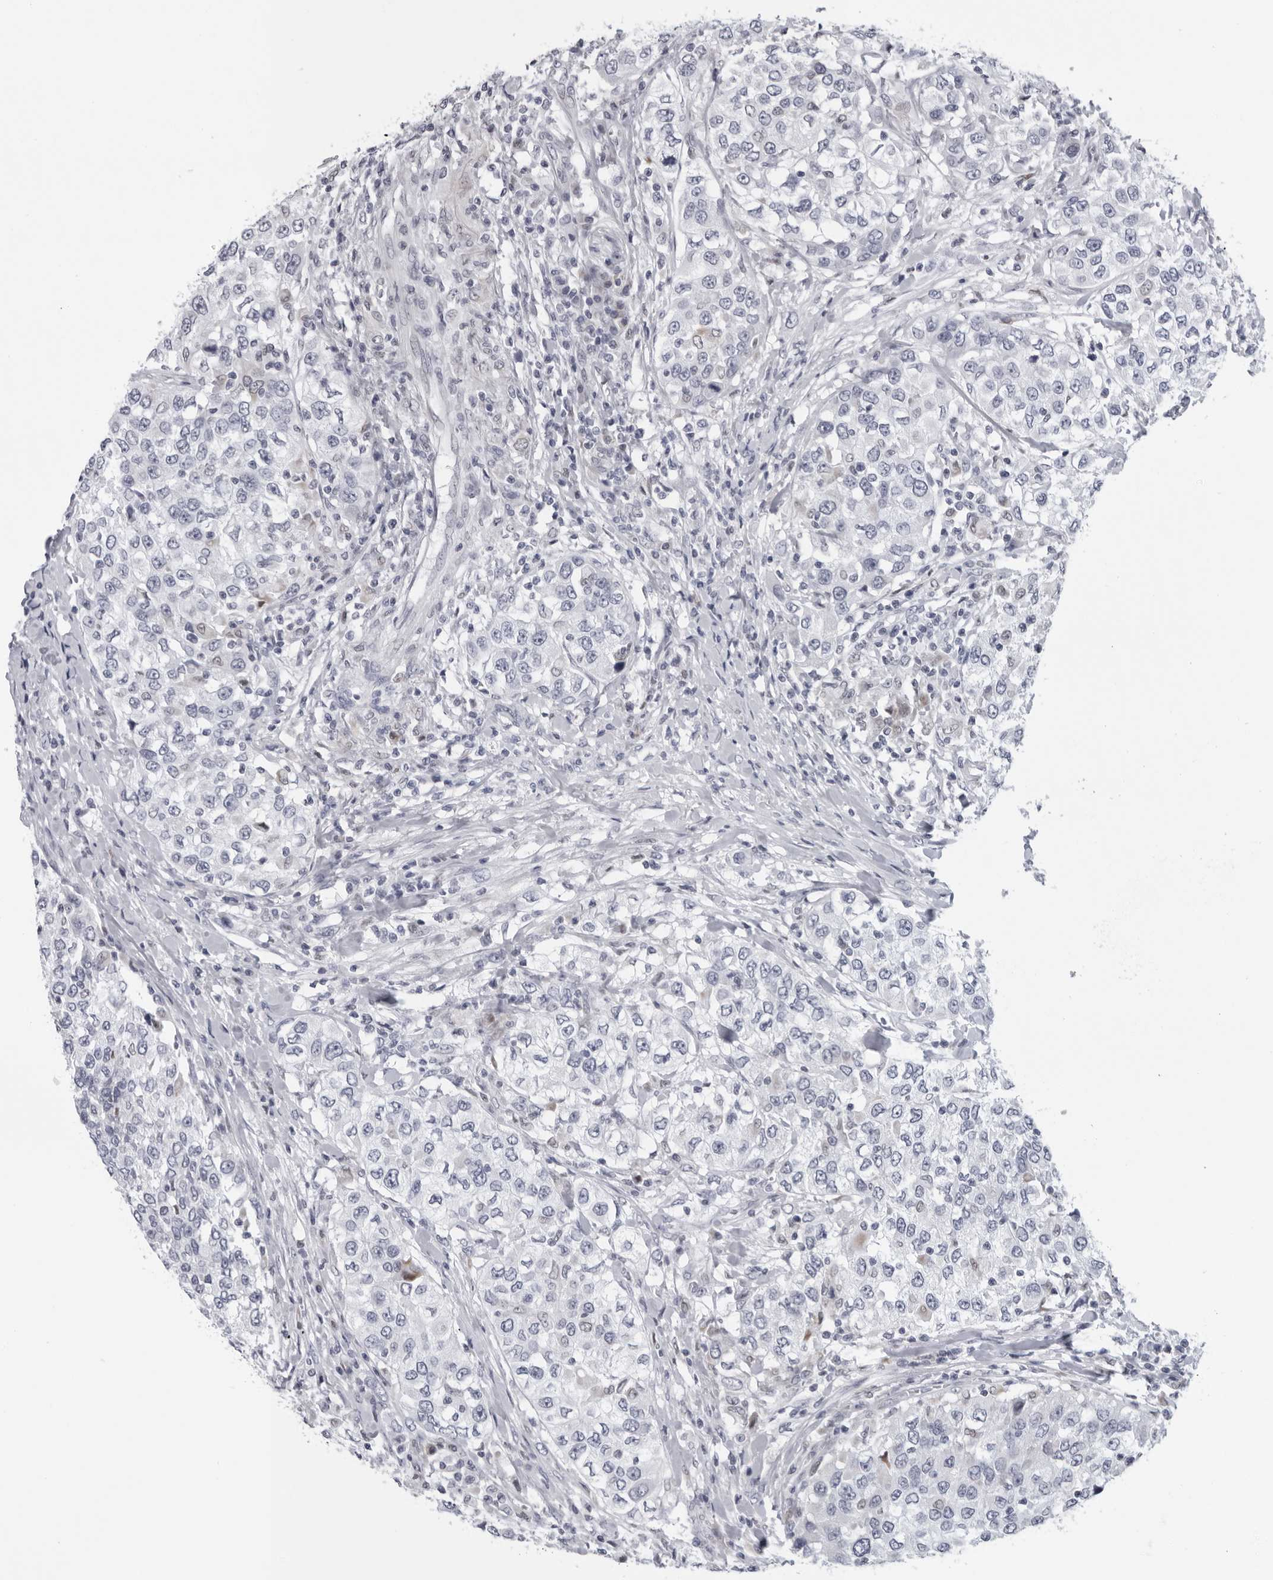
{"staining": {"intensity": "negative", "quantity": "none", "location": "none"}, "tissue": "urothelial cancer", "cell_type": "Tumor cells", "image_type": "cancer", "snomed": [{"axis": "morphology", "description": "Urothelial carcinoma, High grade"}, {"axis": "topography", "description": "Urinary bladder"}], "caption": "Tumor cells show no significant protein positivity in urothelial carcinoma (high-grade). (DAB immunohistochemistry (IHC), high magnification).", "gene": "CPT2", "patient": {"sex": "female", "age": 80}}